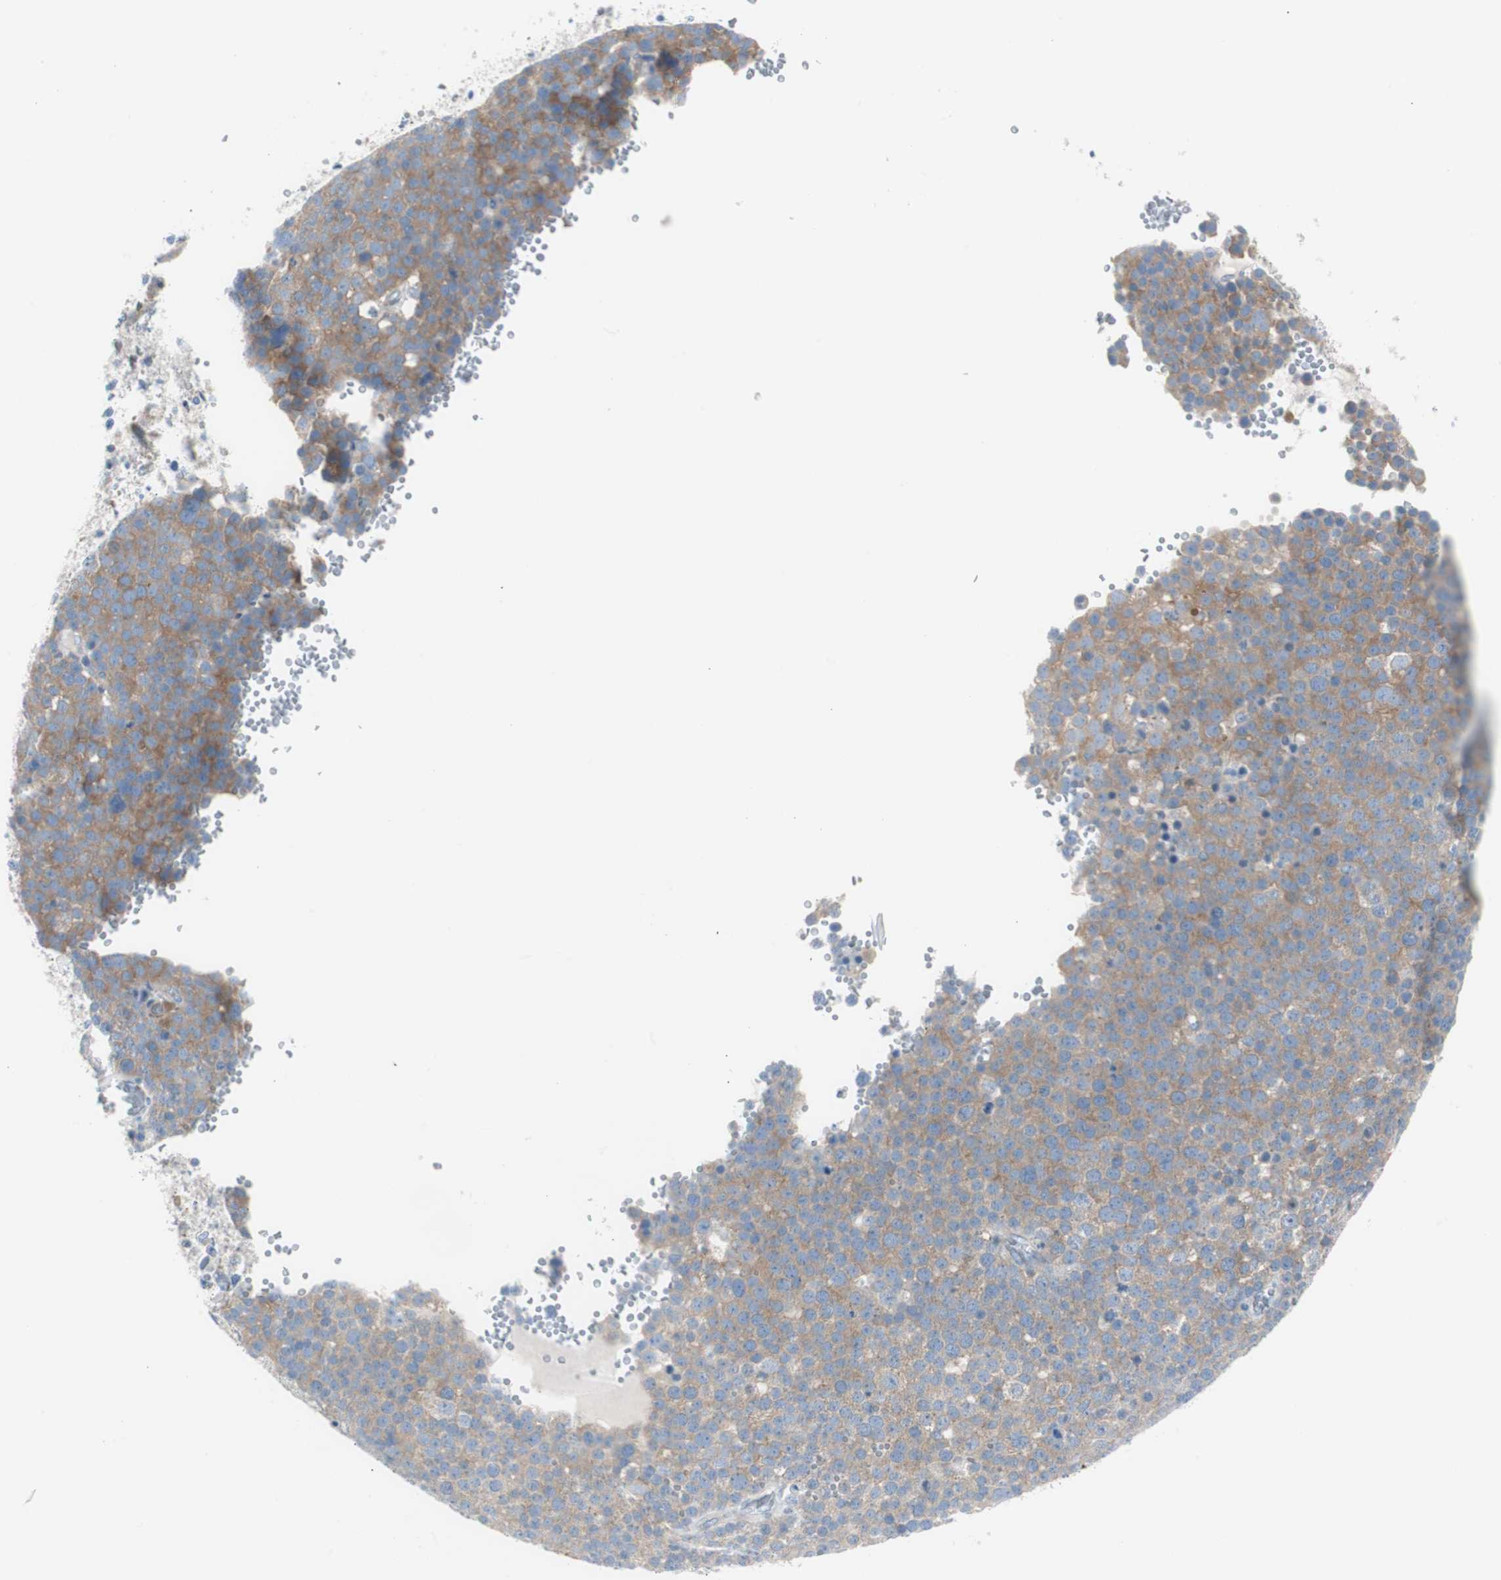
{"staining": {"intensity": "weak", "quantity": ">75%", "location": "cytoplasmic/membranous"}, "tissue": "testis cancer", "cell_type": "Tumor cells", "image_type": "cancer", "snomed": [{"axis": "morphology", "description": "Seminoma, NOS"}, {"axis": "topography", "description": "Testis"}], "caption": "Testis seminoma stained with DAB immunohistochemistry (IHC) demonstrates low levels of weak cytoplasmic/membranous expression in approximately >75% of tumor cells.", "gene": "RPS12", "patient": {"sex": "male", "age": 71}}